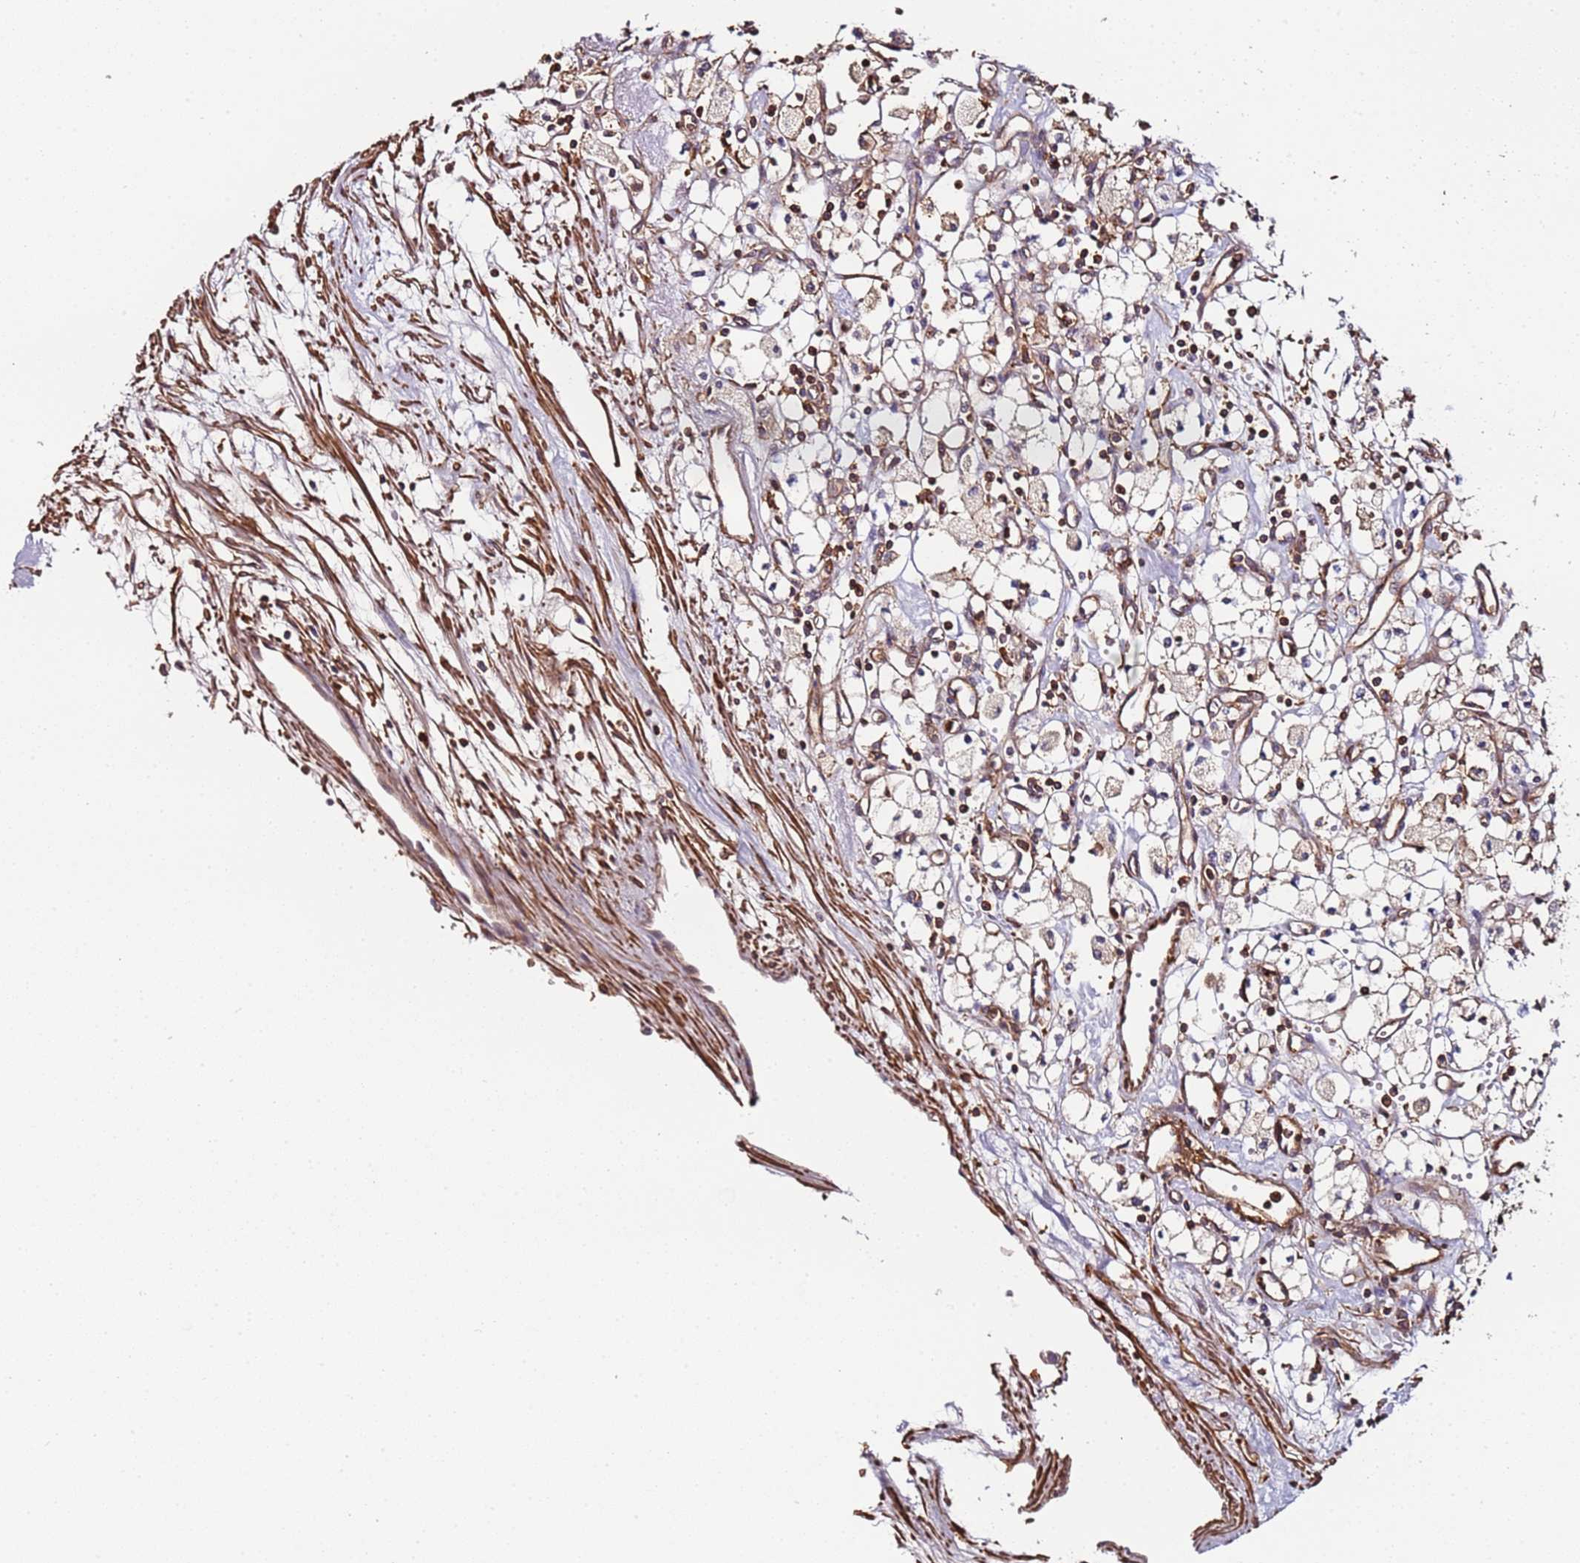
{"staining": {"intensity": "weak", "quantity": ">75%", "location": "cytoplasmic/membranous"}, "tissue": "renal cancer", "cell_type": "Tumor cells", "image_type": "cancer", "snomed": [{"axis": "morphology", "description": "Adenocarcinoma, NOS"}, {"axis": "topography", "description": "Kidney"}], "caption": "Renal cancer (adenocarcinoma) tissue shows weak cytoplasmic/membranous staining in about >75% of tumor cells (Stains: DAB (3,3'-diaminobenzidine) in brown, nuclei in blue, Microscopy: brightfield microscopy at high magnification).", "gene": "CYP2U1", "patient": {"sex": "male", "age": 59}}